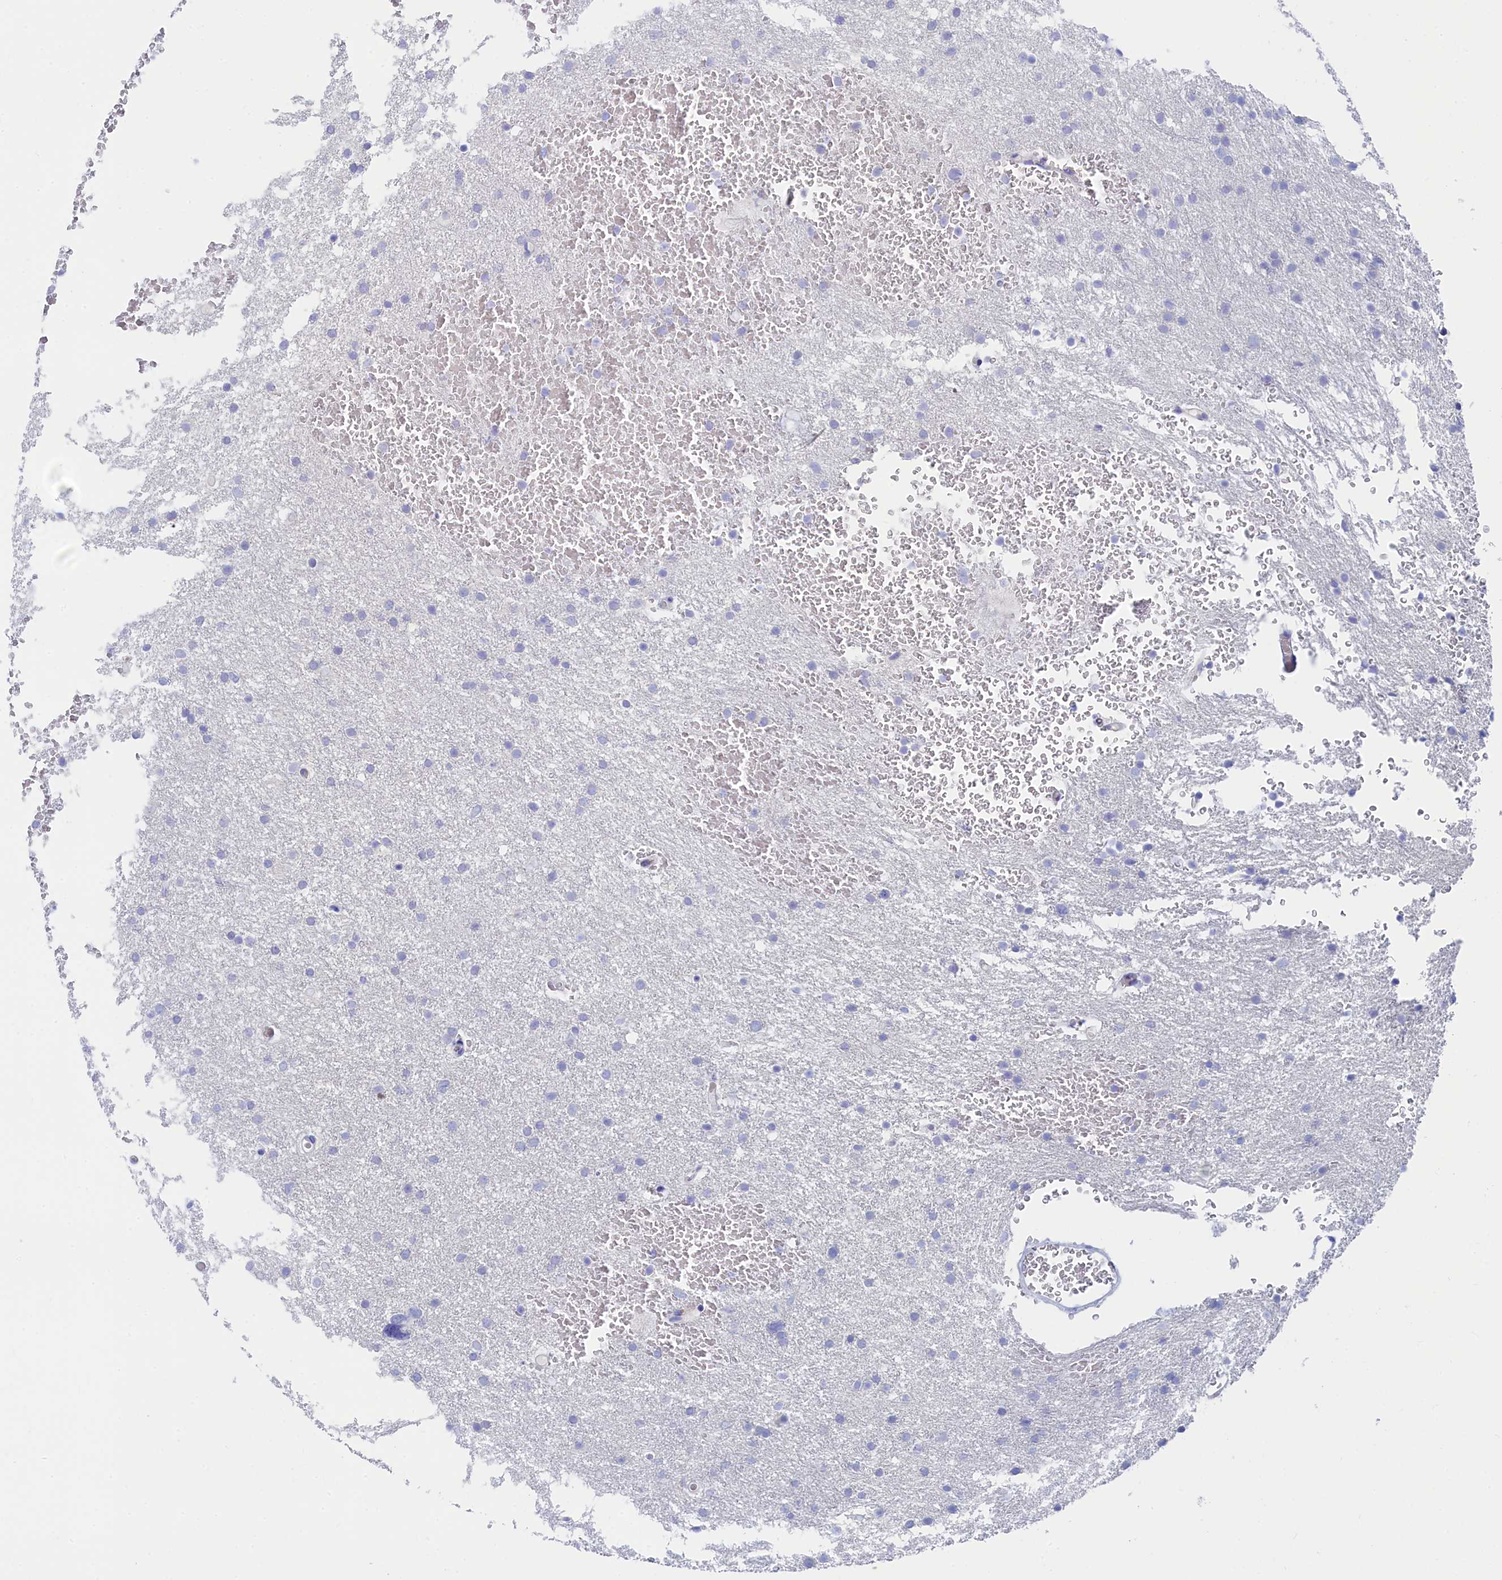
{"staining": {"intensity": "negative", "quantity": "none", "location": "none"}, "tissue": "glioma", "cell_type": "Tumor cells", "image_type": "cancer", "snomed": [{"axis": "morphology", "description": "Glioma, malignant, High grade"}, {"axis": "topography", "description": "Cerebral cortex"}], "caption": "A histopathology image of human malignant glioma (high-grade) is negative for staining in tumor cells.", "gene": "TRIM10", "patient": {"sex": "female", "age": 36}}